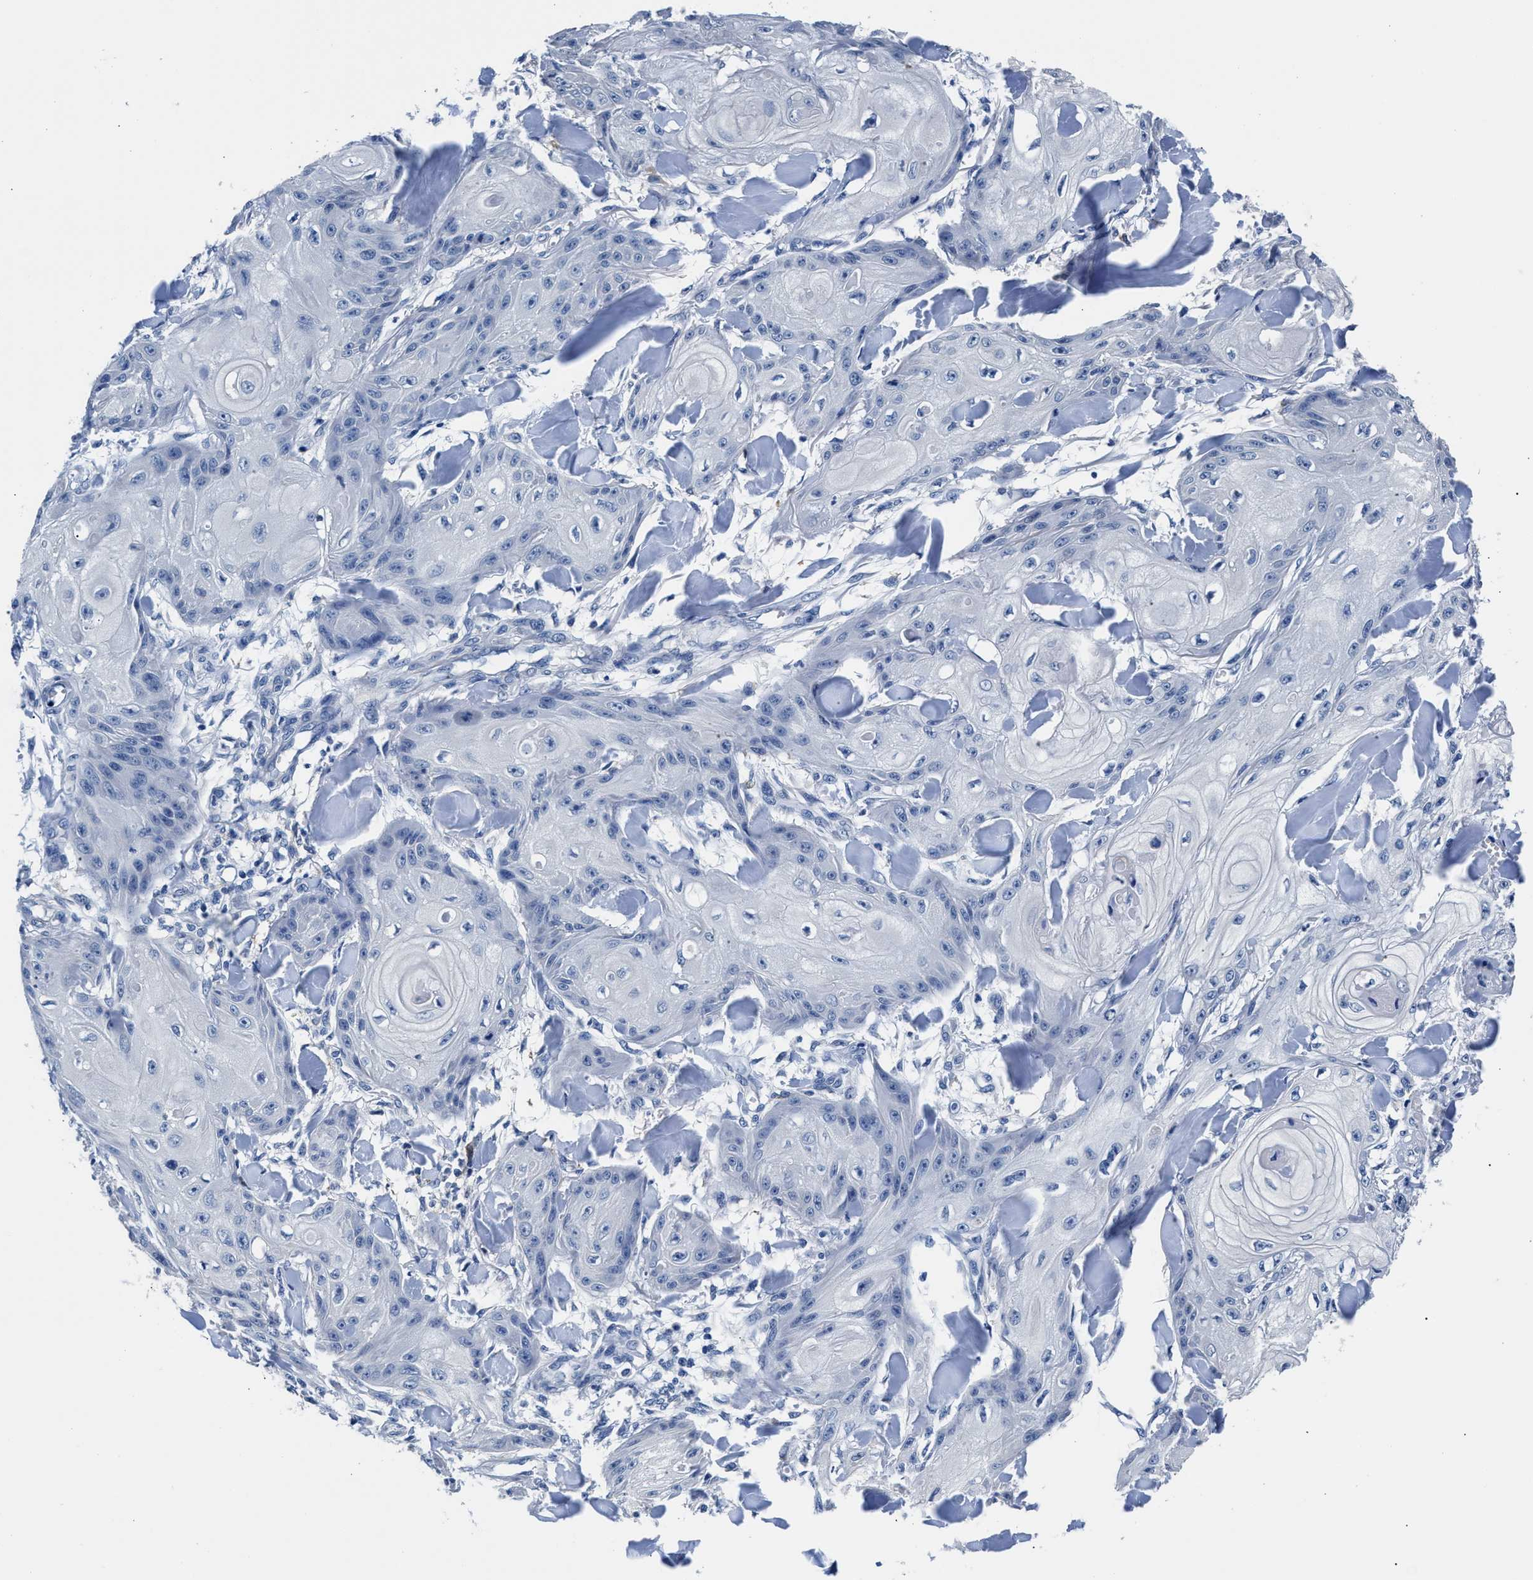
{"staining": {"intensity": "negative", "quantity": "none", "location": "none"}, "tissue": "skin cancer", "cell_type": "Tumor cells", "image_type": "cancer", "snomed": [{"axis": "morphology", "description": "Squamous cell carcinoma, NOS"}, {"axis": "topography", "description": "Skin"}], "caption": "IHC of skin cancer reveals no staining in tumor cells.", "gene": "GSTM1", "patient": {"sex": "male", "age": 74}}